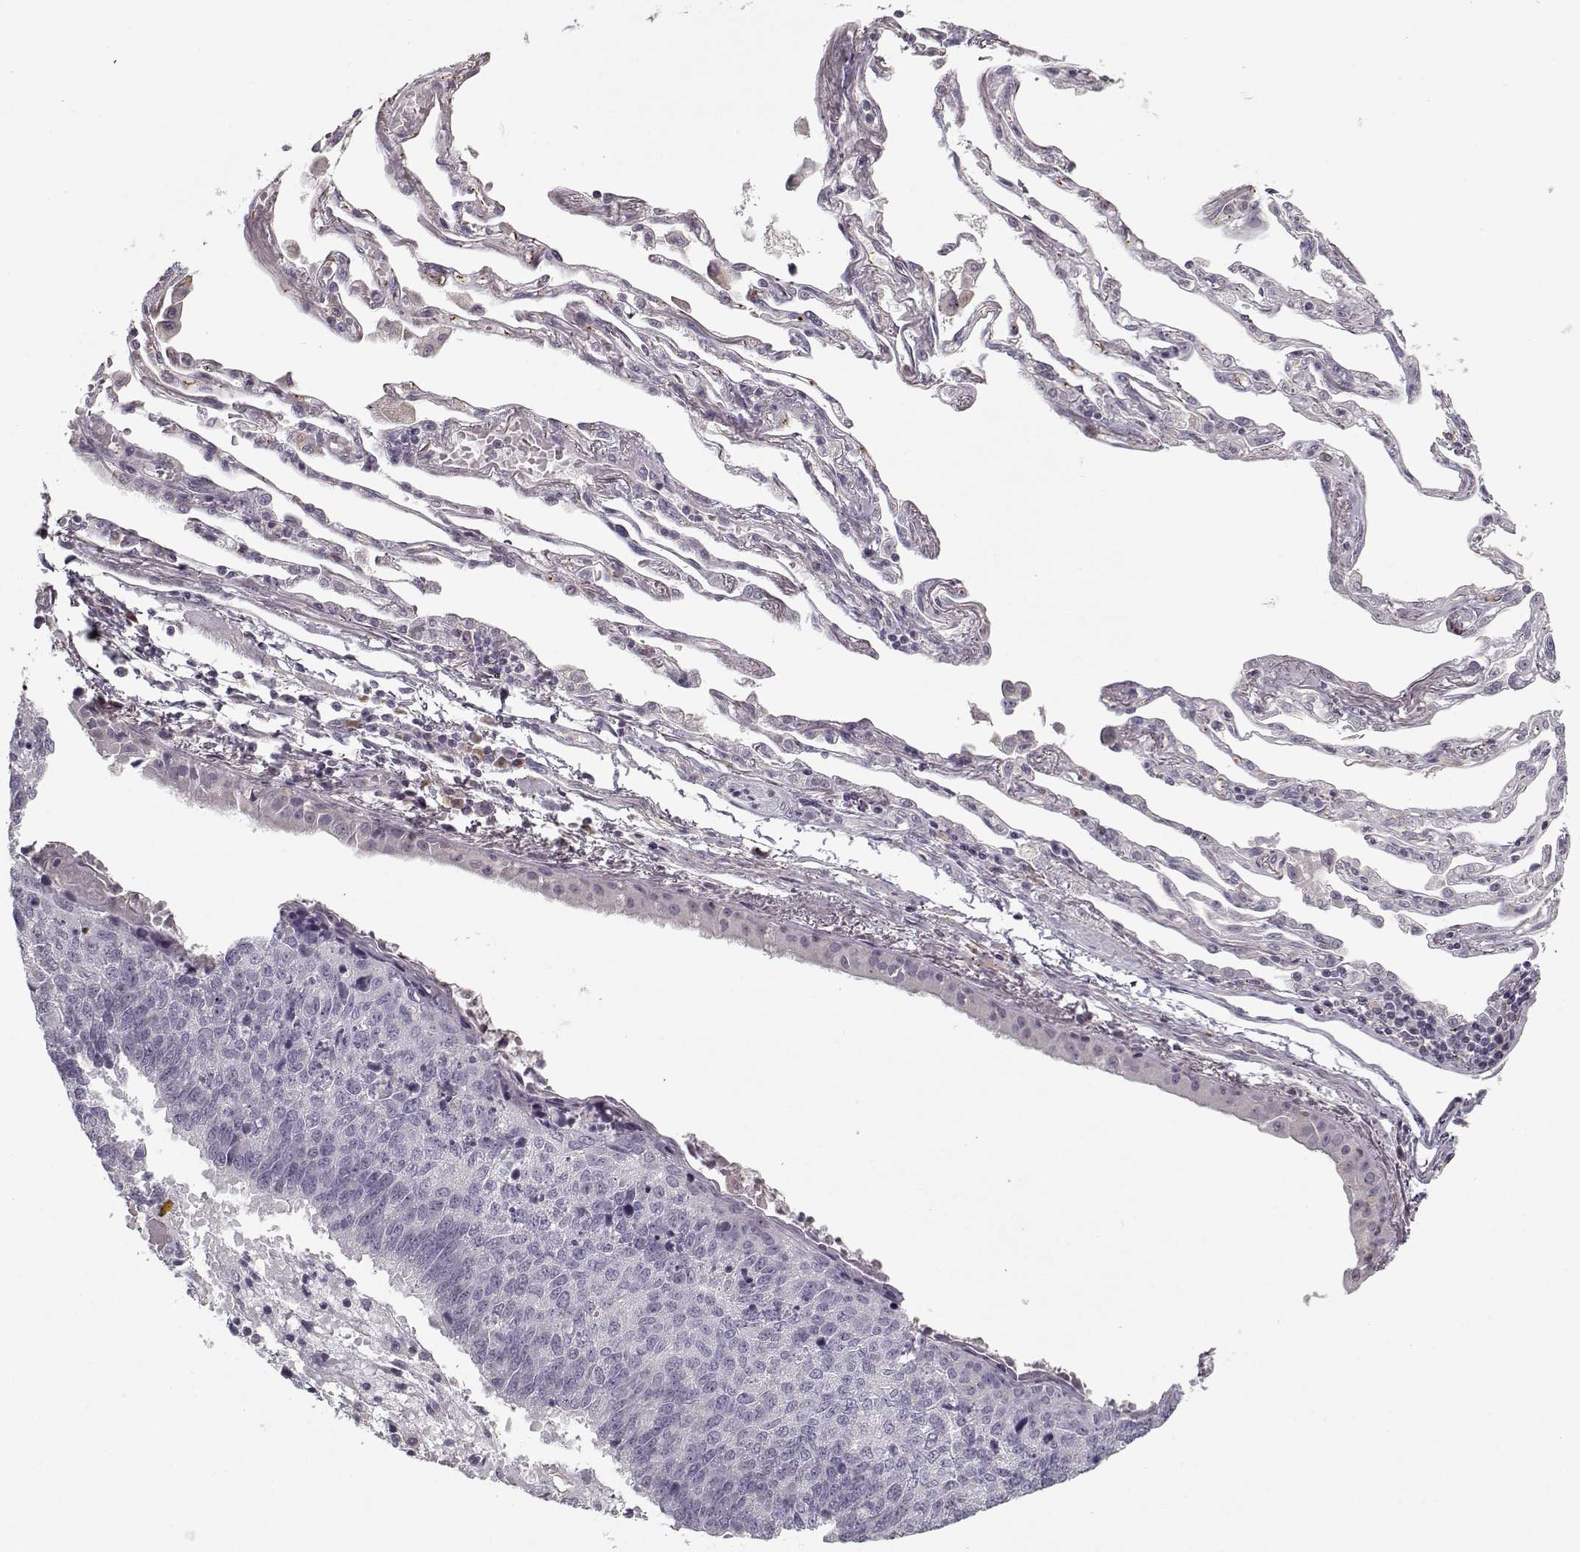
{"staining": {"intensity": "negative", "quantity": "none", "location": "none"}, "tissue": "lung cancer", "cell_type": "Tumor cells", "image_type": "cancer", "snomed": [{"axis": "morphology", "description": "Squamous cell carcinoma, NOS"}, {"axis": "topography", "description": "Lung"}], "caption": "Immunohistochemistry (IHC) of human lung squamous cell carcinoma reveals no positivity in tumor cells.", "gene": "UNC13D", "patient": {"sex": "male", "age": 73}}